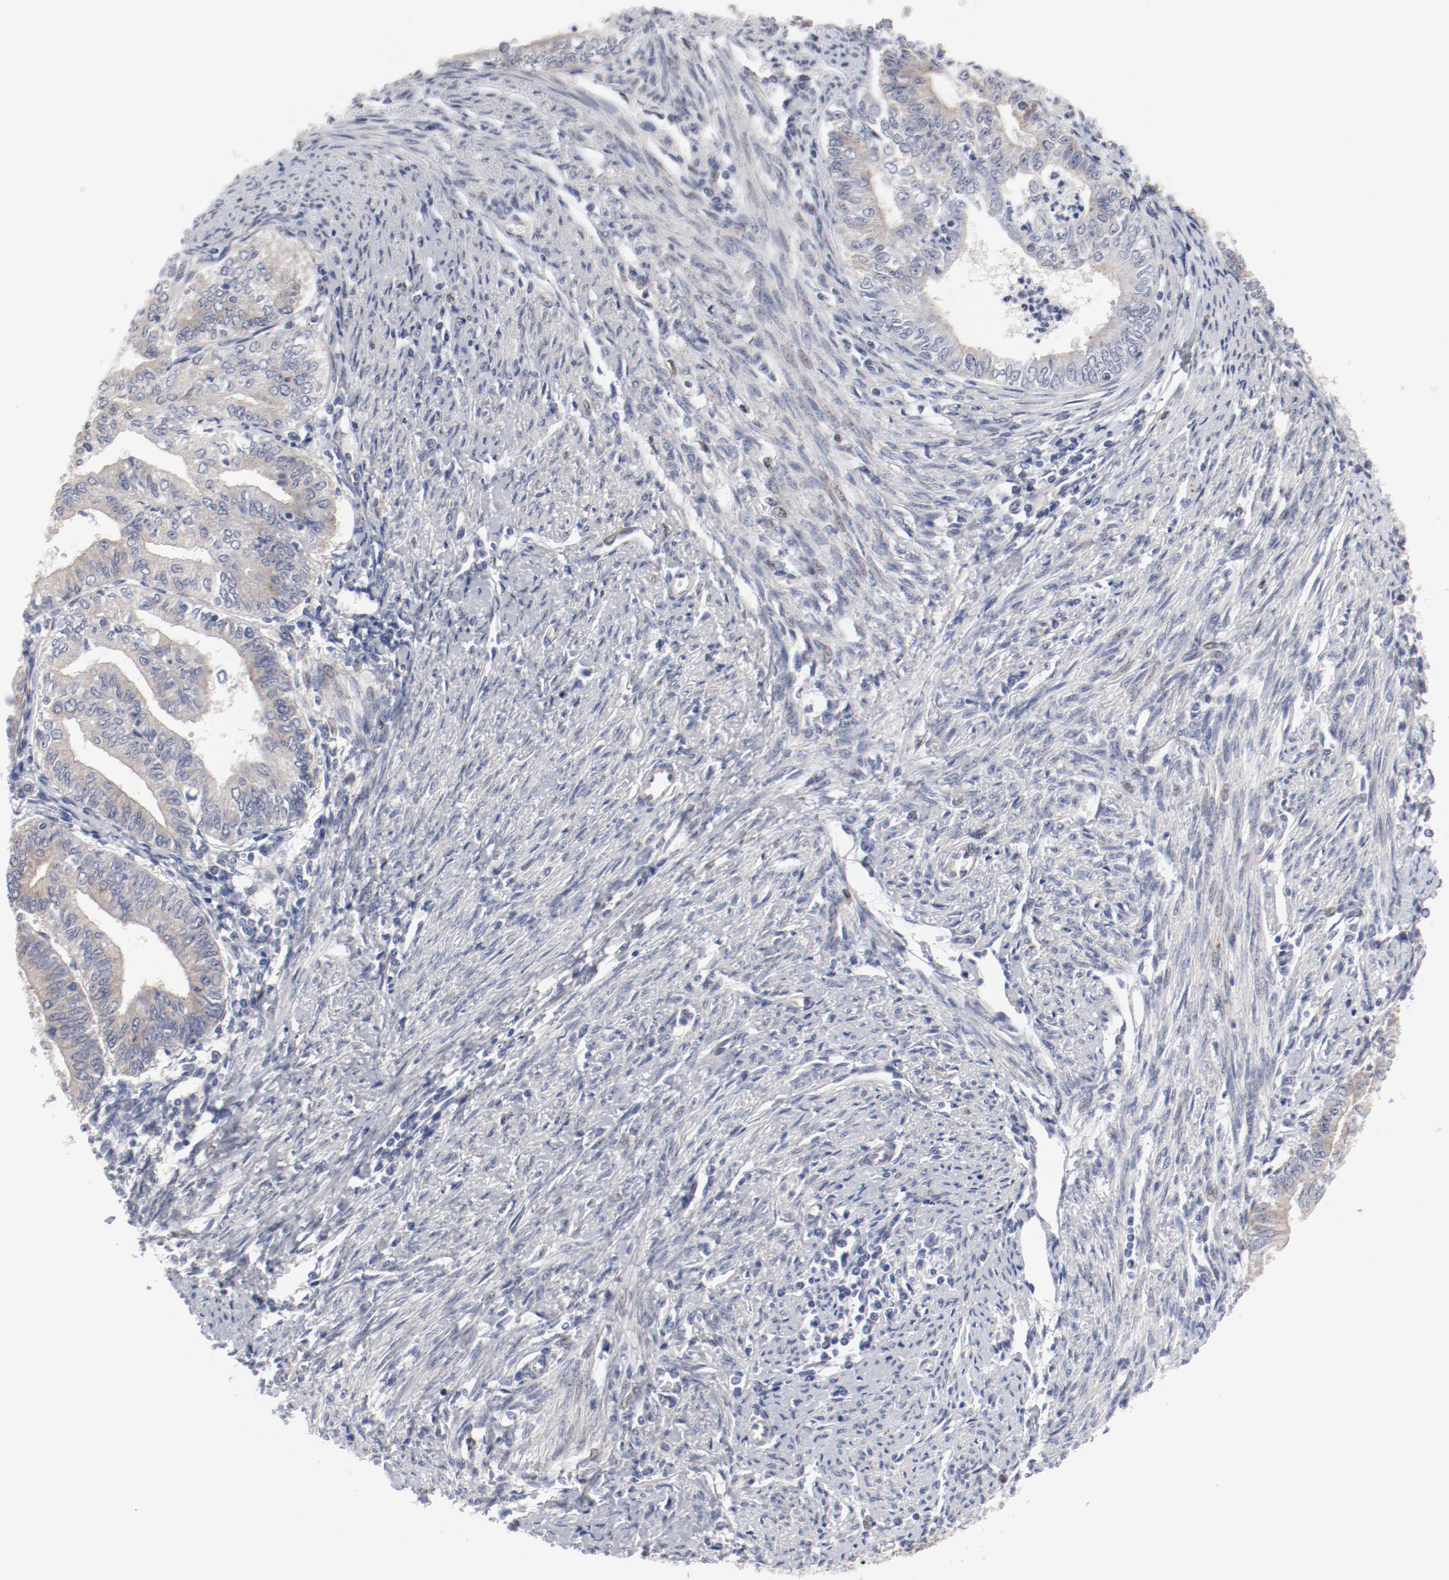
{"staining": {"intensity": "weak", "quantity": ">75%", "location": "cytoplasmic/membranous"}, "tissue": "endometrial cancer", "cell_type": "Tumor cells", "image_type": "cancer", "snomed": [{"axis": "morphology", "description": "Adenocarcinoma, NOS"}, {"axis": "topography", "description": "Endometrium"}], "caption": "Endometrial adenocarcinoma stained with a brown dye displays weak cytoplasmic/membranous positive positivity in about >75% of tumor cells.", "gene": "GPR143", "patient": {"sex": "female", "age": 66}}